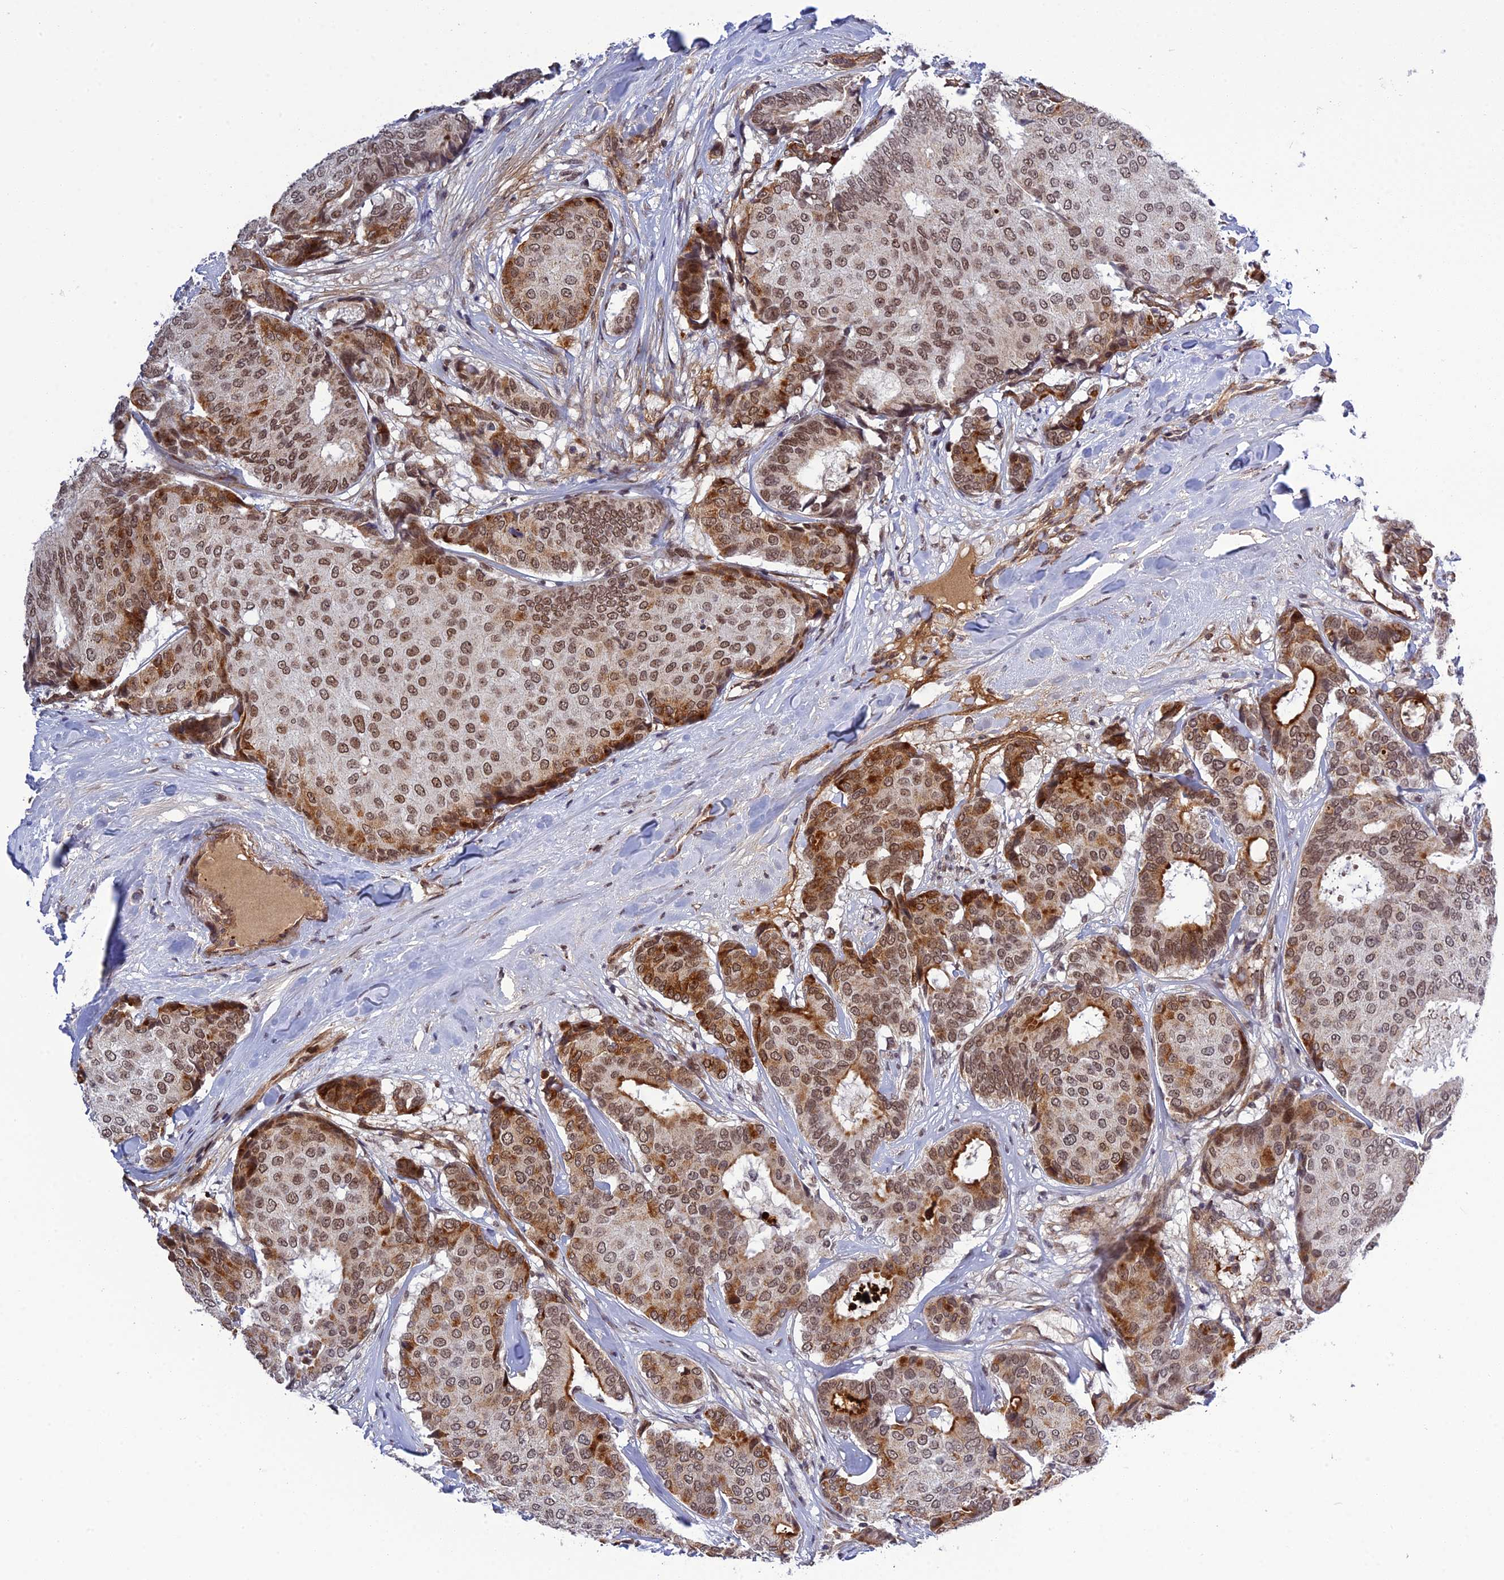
{"staining": {"intensity": "moderate", "quantity": ">75%", "location": "cytoplasmic/membranous,nuclear"}, "tissue": "breast cancer", "cell_type": "Tumor cells", "image_type": "cancer", "snomed": [{"axis": "morphology", "description": "Duct carcinoma"}, {"axis": "topography", "description": "Breast"}], "caption": "Protein expression analysis of human breast infiltrating ductal carcinoma reveals moderate cytoplasmic/membranous and nuclear expression in approximately >75% of tumor cells.", "gene": "REXO1", "patient": {"sex": "female", "age": 75}}